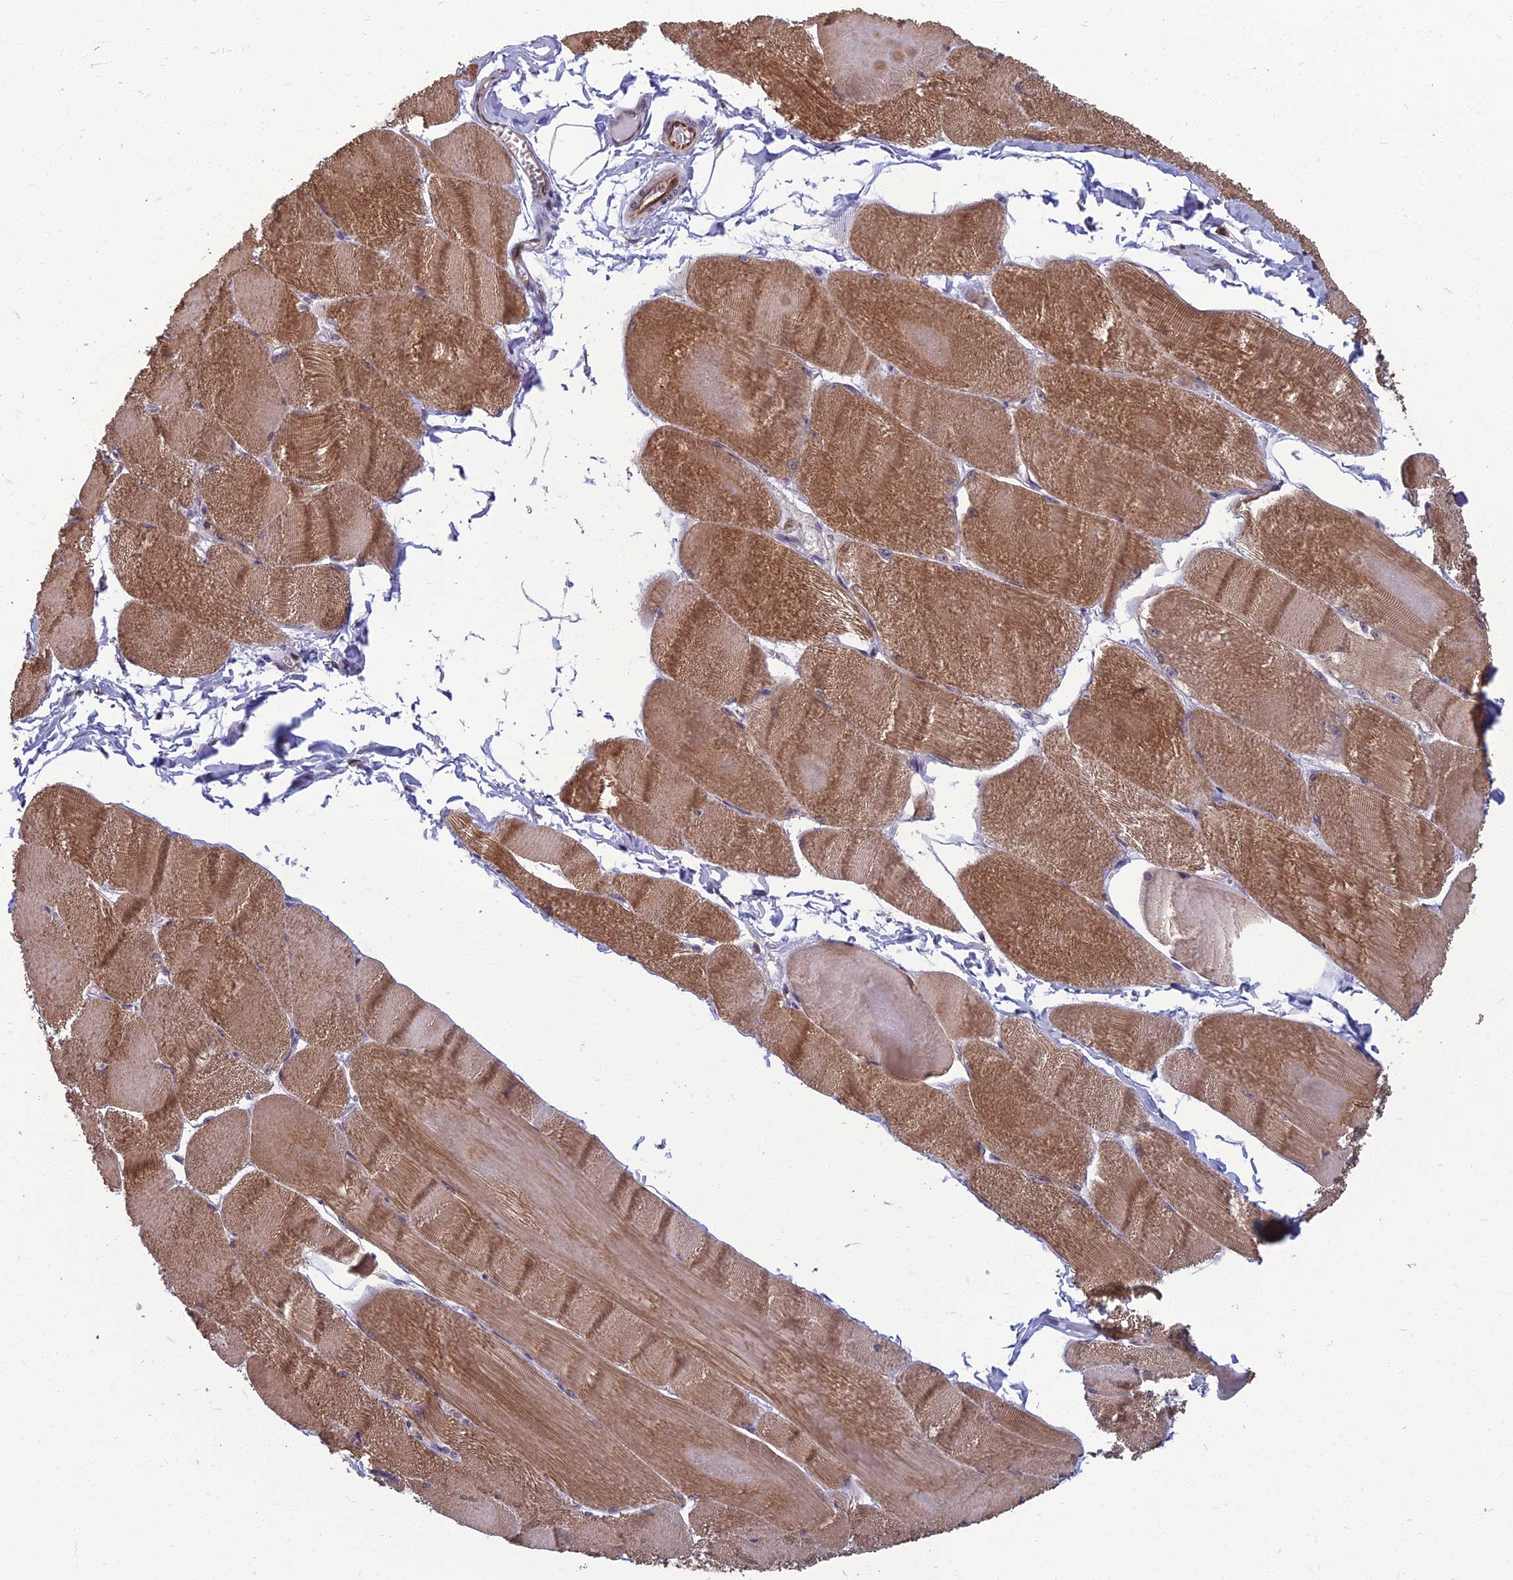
{"staining": {"intensity": "moderate", "quantity": ">75%", "location": "cytoplasmic/membranous"}, "tissue": "skeletal muscle", "cell_type": "Myocytes", "image_type": "normal", "snomed": [{"axis": "morphology", "description": "Normal tissue, NOS"}, {"axis": "morphology", "description": "Basal cell carcinoma"}, {"axis": "topography", "description": "Skeletal muscle"}], "caption": "High-power microscopy captured an immunohistochemistry (IHC) photomicrograph of benign skeletal muscle, revealing moderate cytoplasmic/membranous positivity in about >75% of myocytes.", "gene": "NR4A3", "patient": {"sex": "female", "age": 64}}